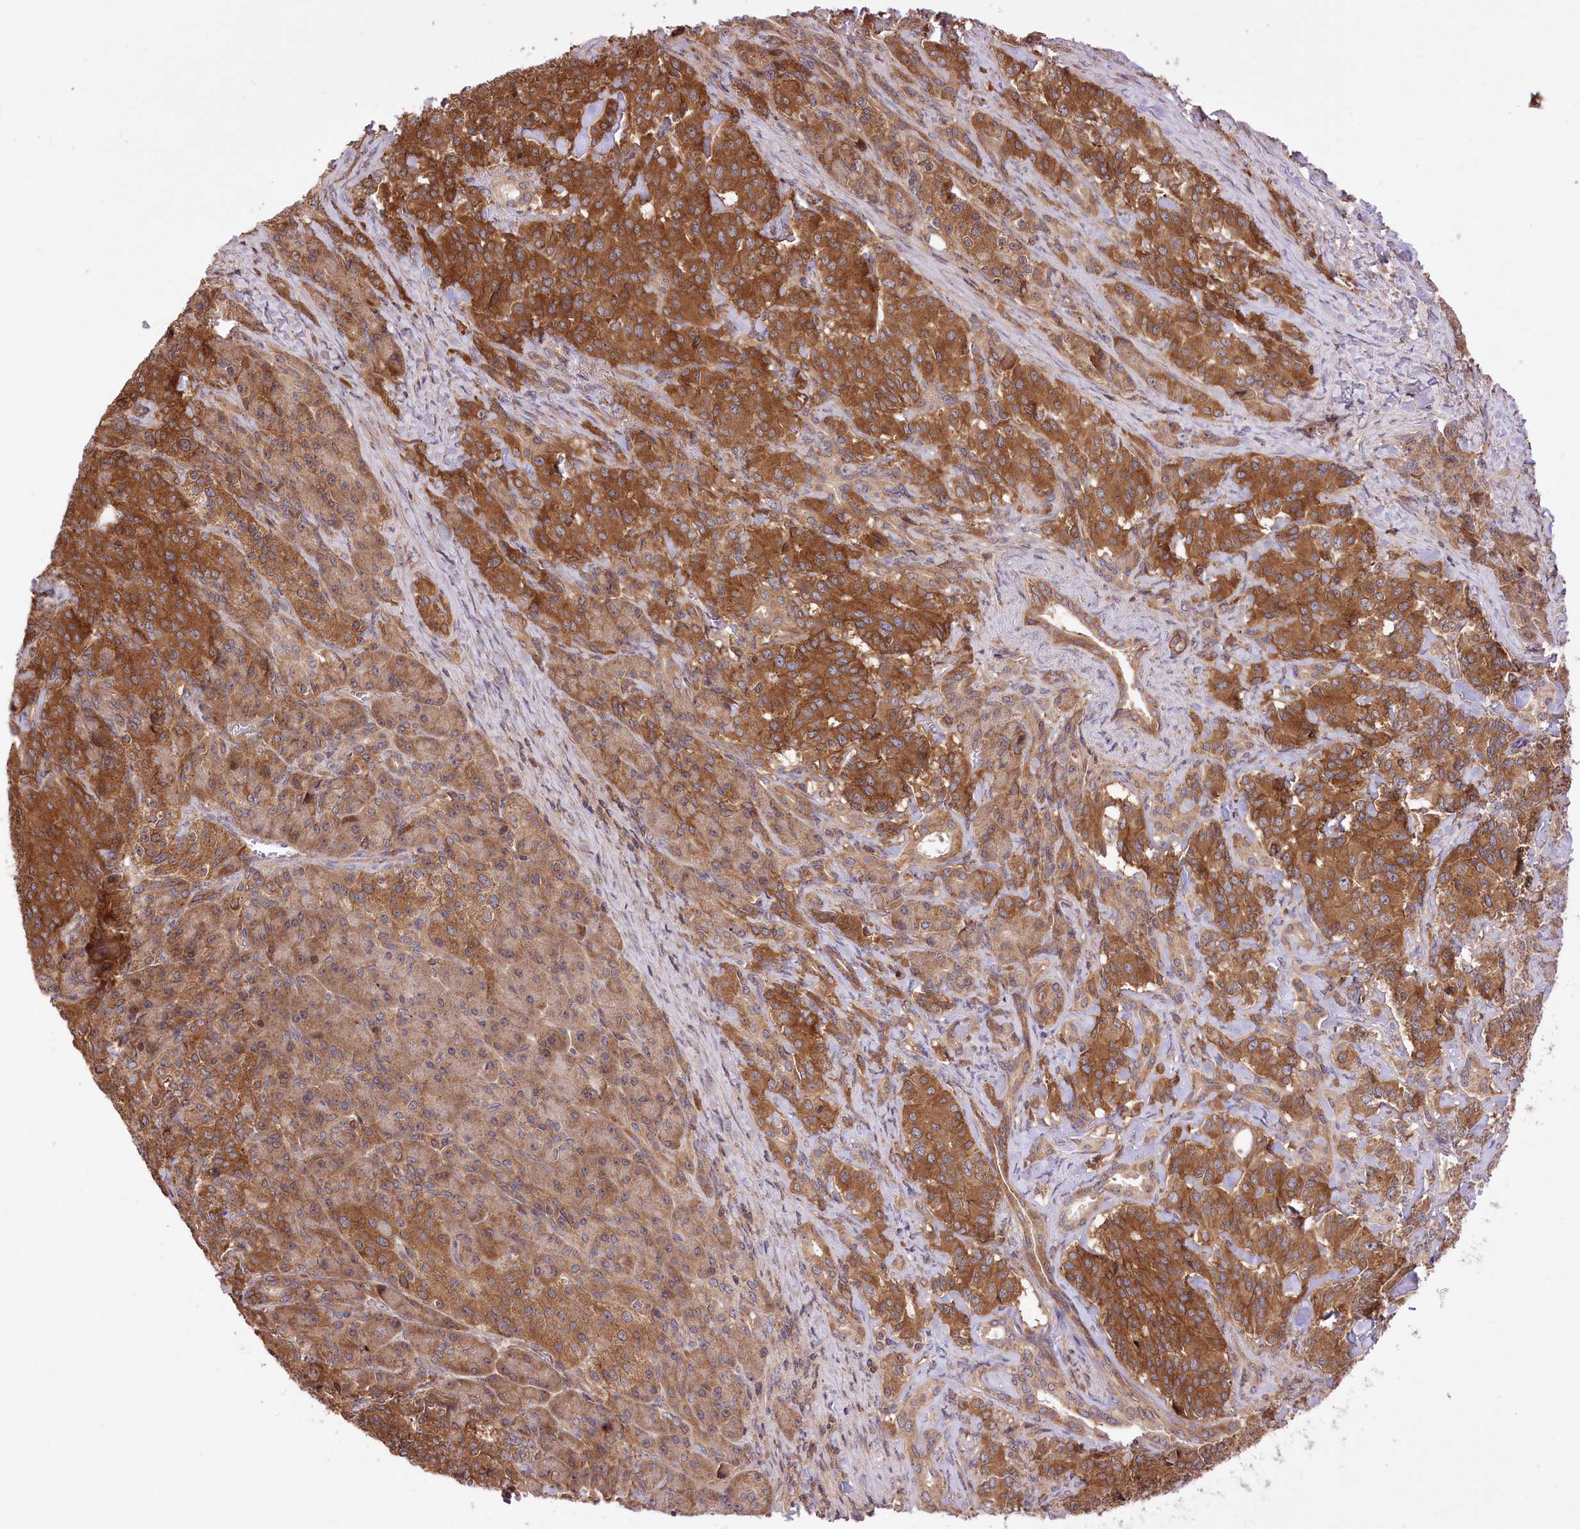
{"staining": {"intensity": "strong", "quantity": ">75%", "location": "cytoplasmic/membranous"}, "tissue": "pancreatic cancer", "cell_type": "Tumor cells", "image_type": "cancer", "snomed": [{"axis": "morphology", "description": "Adenocarcinoma, NOS"}, {"axis": "topography", "description": "Pancreas"}], "caption": "IHC photomicrograph of pancreatic cancer (adenocarcinoma) stained for a protein (brown), which exhibits high levels of strong cytoplasmic/membranous positivity in approximately >75% of tumor cells.", "gene": "XYLB", "patient": {"sex": "female", "age": 74}}